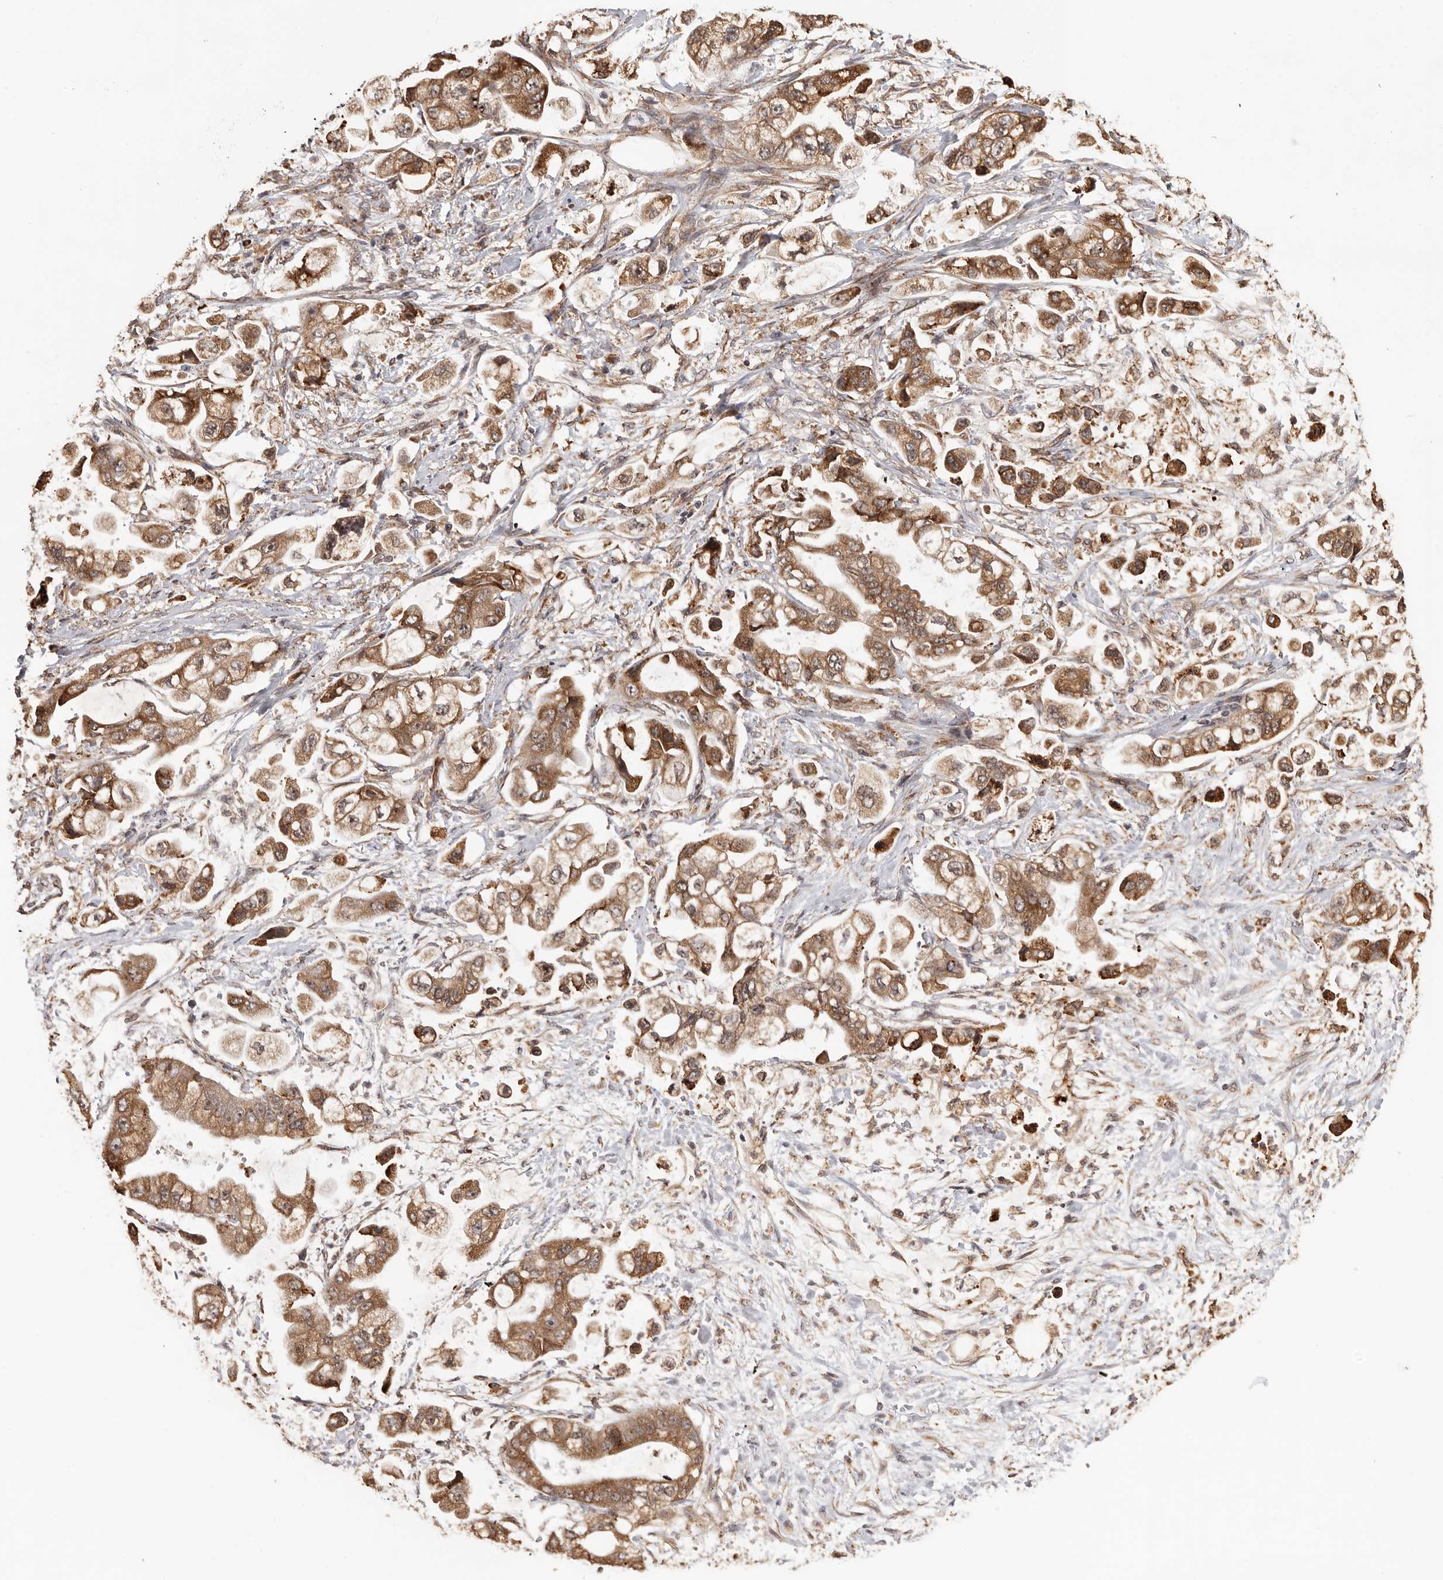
{"staining": {"intensity": "moderate", "quantity": ">75%", "location": "cytoplasmic/membranous,nuclear"}, "tissue": "stomach cancer", "cell_type": "Tumor cells", "image_type": "cancer", "snomed": [{"axis": "morphology", "description": "Adenocarcinoma, NOS"}, {"axis": "topography", "description": "Stomach"}], "caption": "This is an image of immunohistochemistry staining of stomach cancer, which shows moderate staining in the cytoplasmic/membranous and nuclear of tumor cells.", "gene": "ZNF83", "patient": {"sex": "male", "age": 62}}